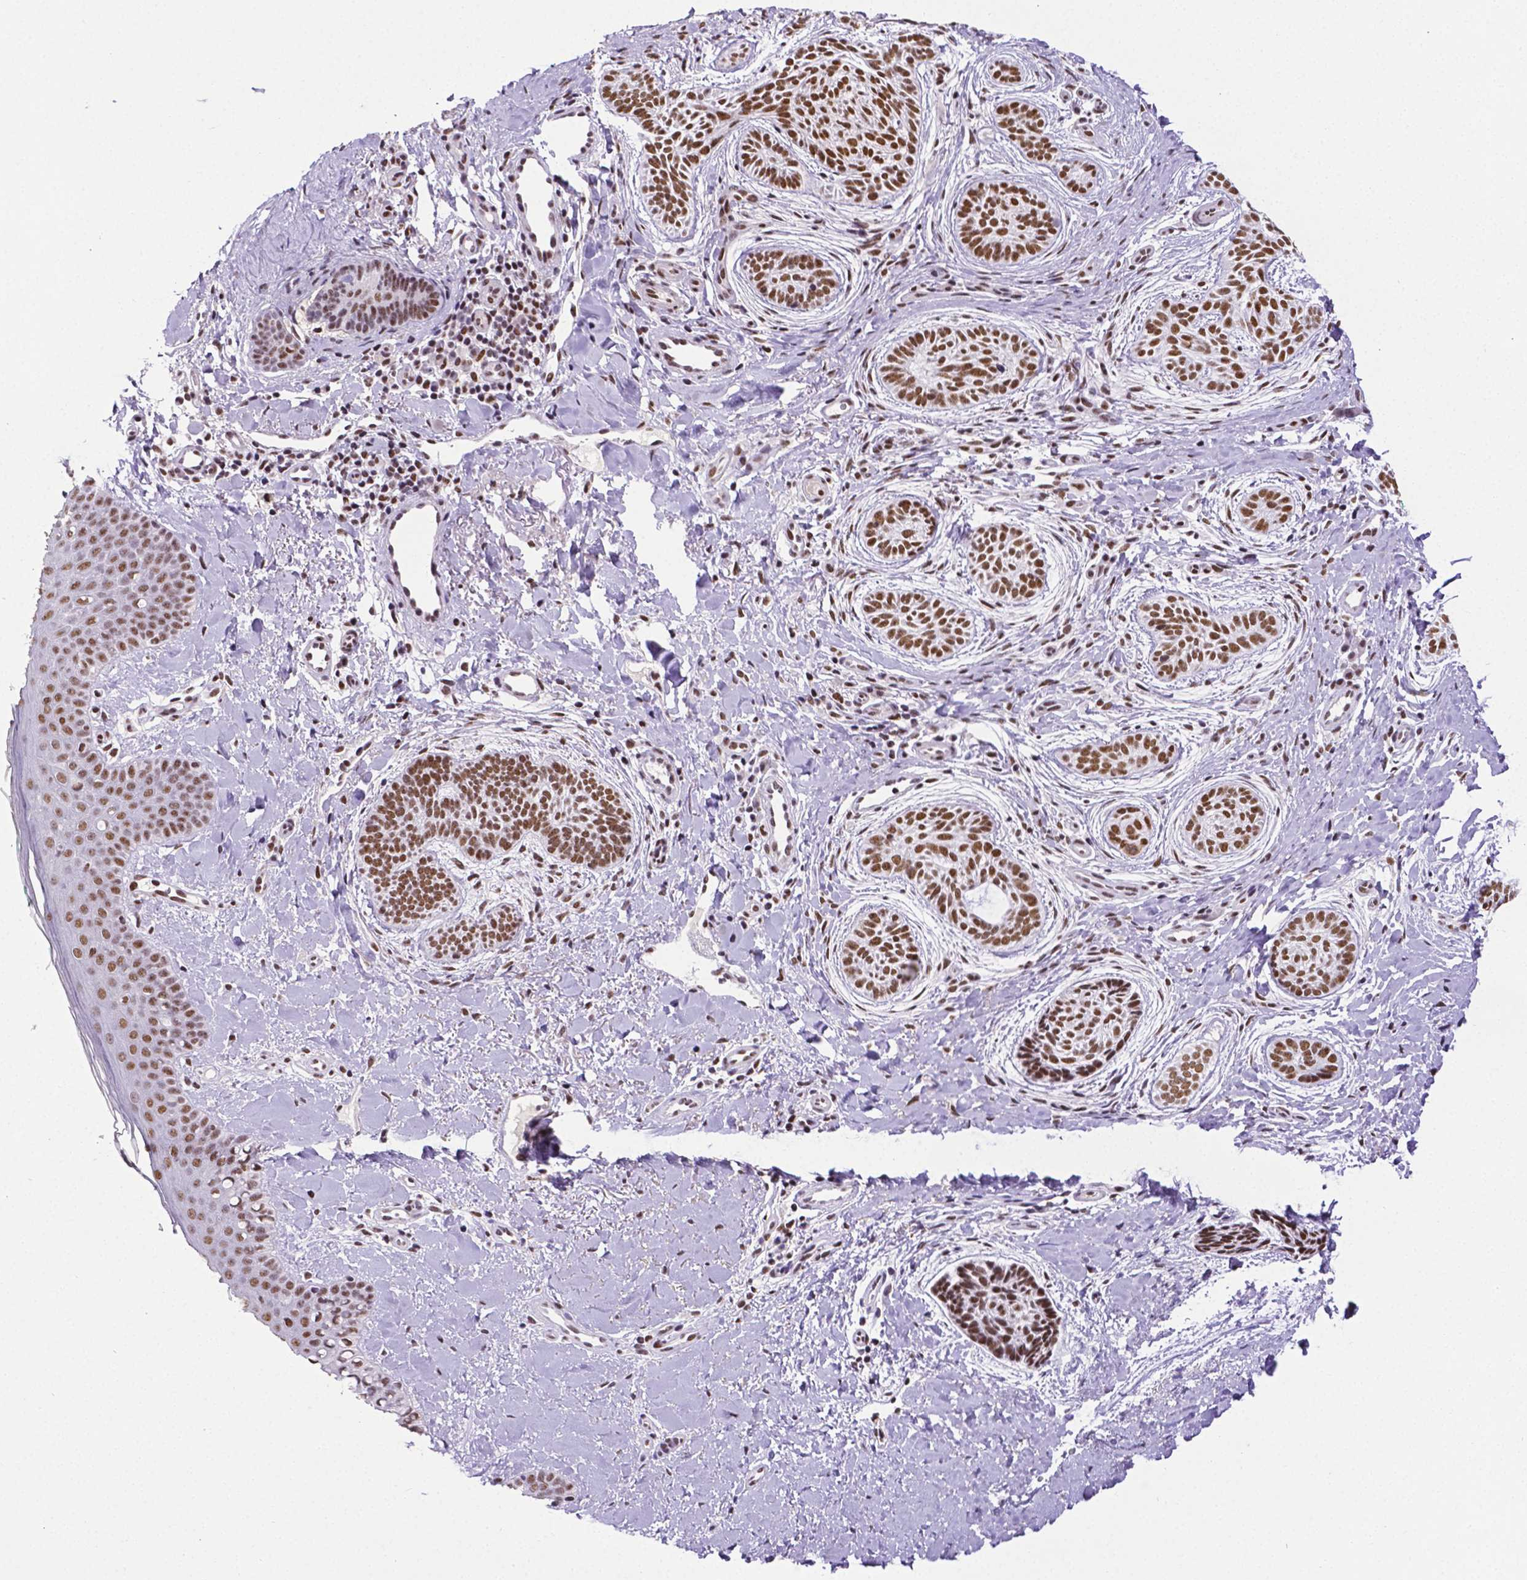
{"staining": {"intensity": "strong", "quantity": ">75%", "location": "nuclear"}, "tissue": "skin cancer", "cell_type": "Tumor cells", "image_type": "cancer", "snomed": [{"axis": "morphology", "description": "Basal cell carcinoma"}, {"axis": "topography", "description": "Skin"}], "caption": "The histopathology image displays staining of skin cancer, revealing strong nuclear protein positivity (brown color) within tumor cells.", "gene": "REST", "patient": {"sex": "male", "age": 63}}